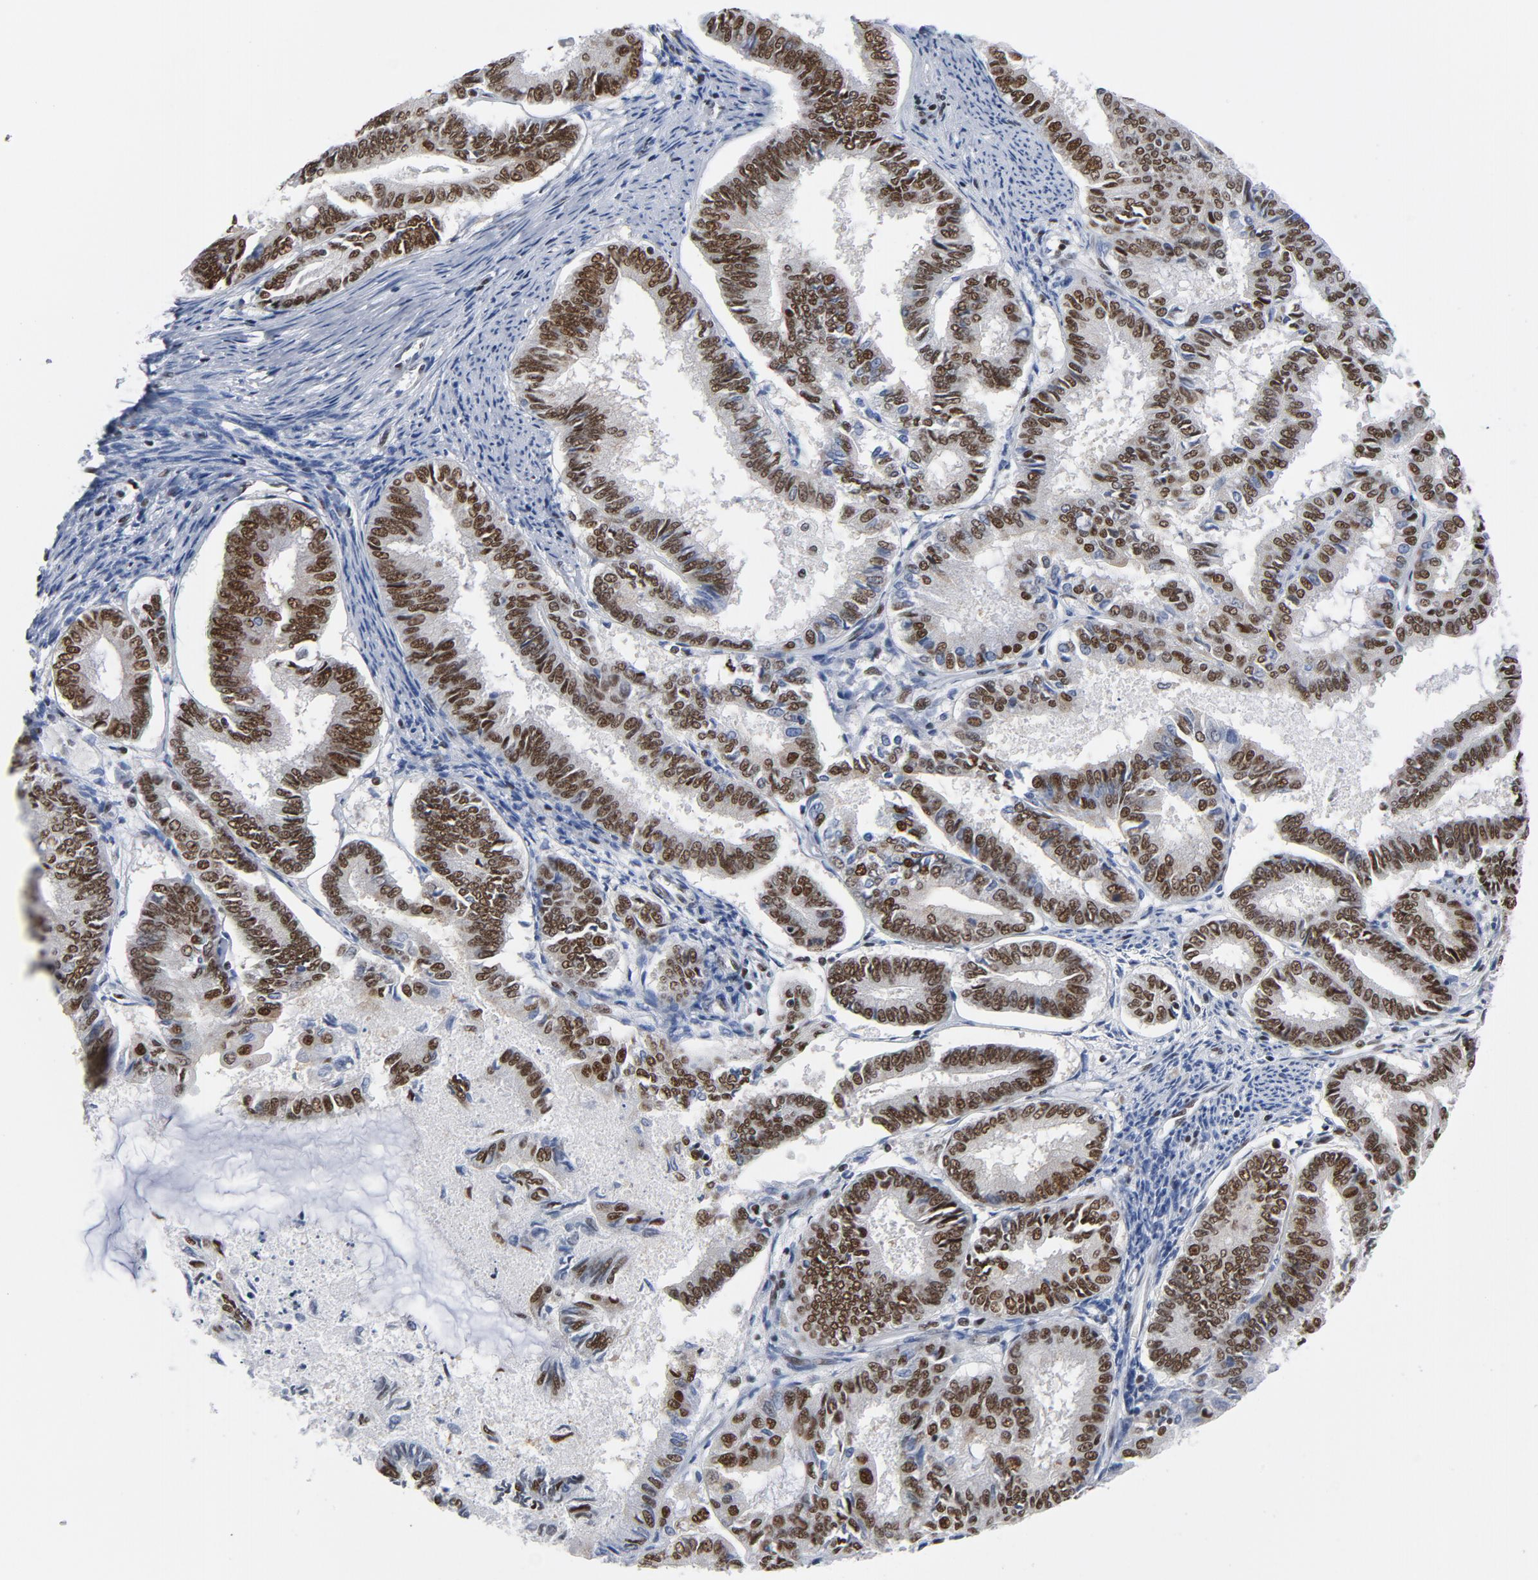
{"staining": {"intensity": "moderate", "quantity": ">75%", "location": "nuclear"}, "tissue": "endometrial cancer", "cell_type": "Tumor cells", "image_type": "cancer", "snomed": [{"axis": "morphology", "description": "Adenocarcinoma, NOS"}, {"axis": "topography", "description": "Endometrium"}], "caption": "Tumor cells demonstrate medium levels of moderate nuclear staining in about >75% of cells in endometrial cancer.", "gene": "CSTF2", "patient": {"sex": "female", "age": 86}}